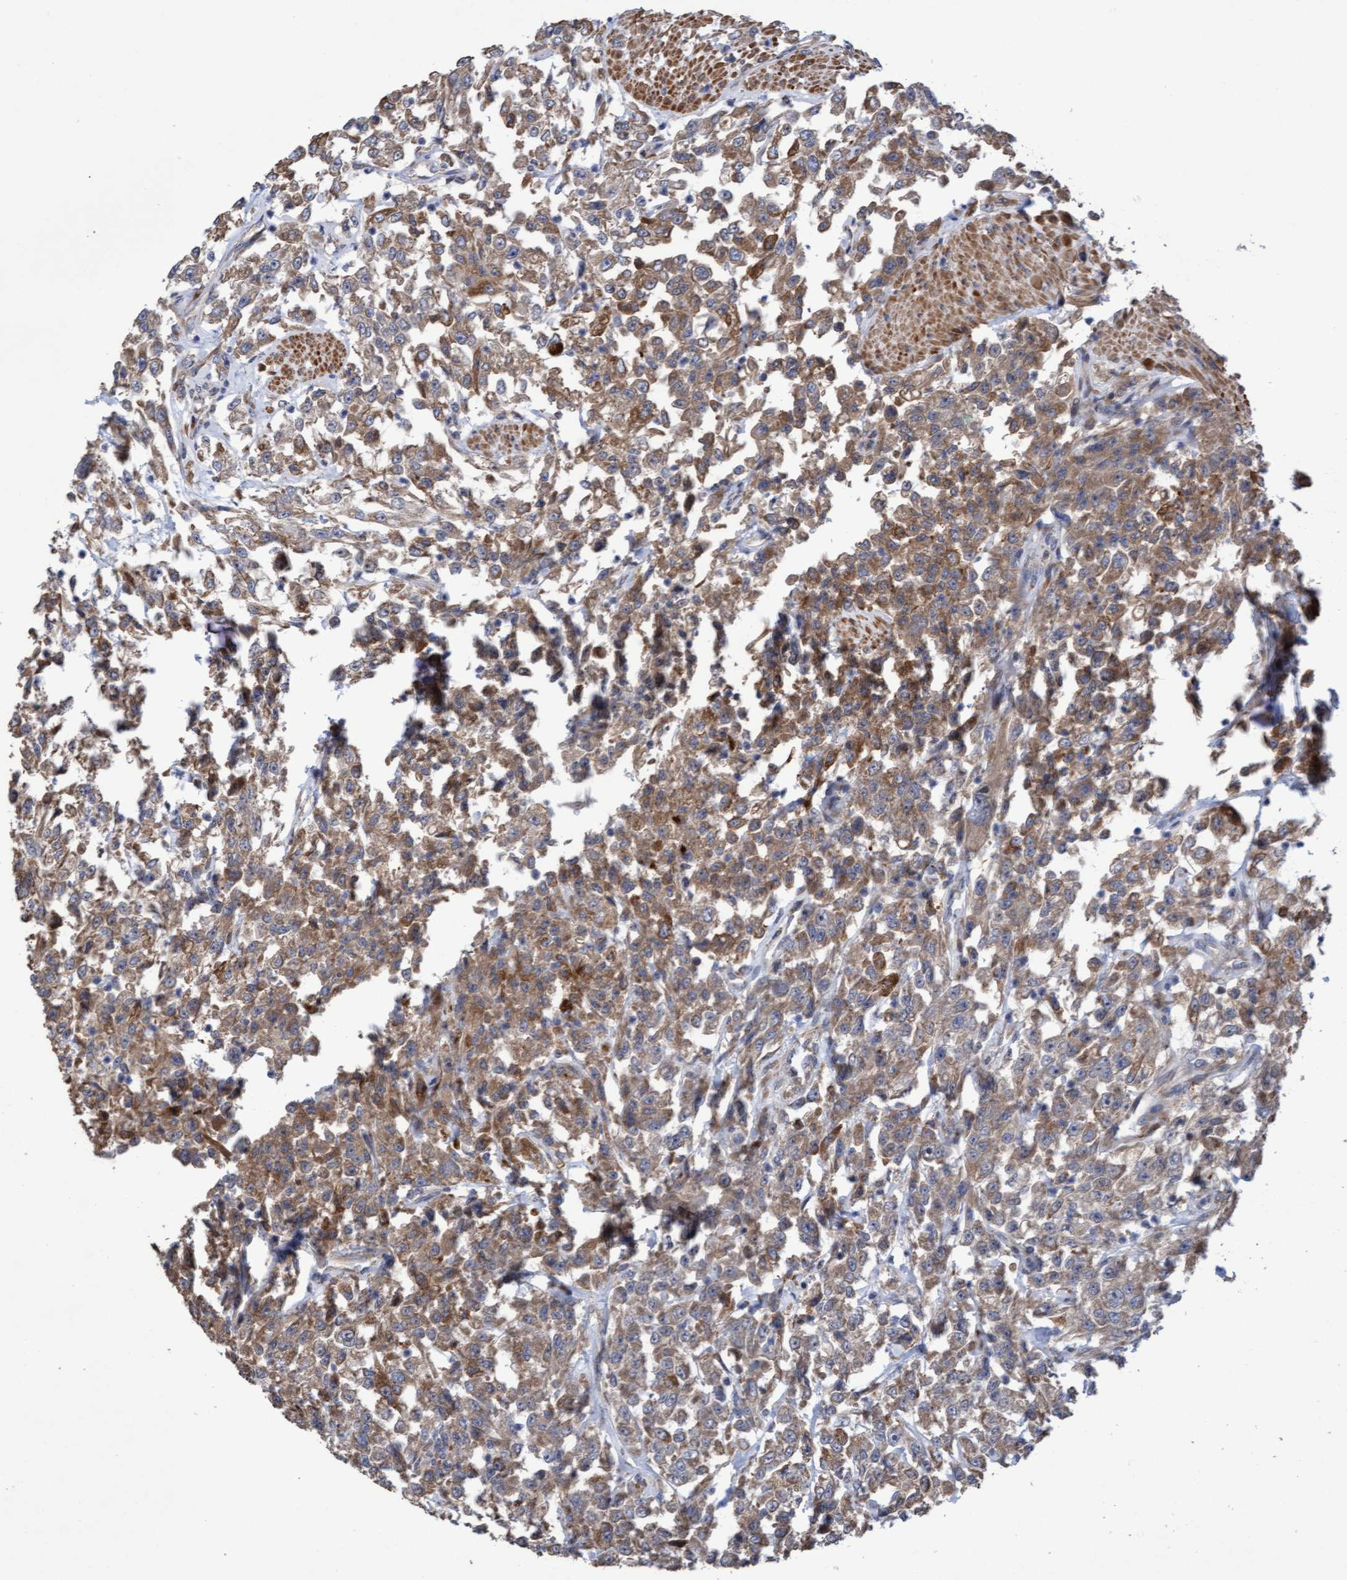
{"staining": {"intensity": "moderate", "quantity": ">75%", "location": "cytoplasmic/membranous"}, "tissue": "urothelial cancer", "cell_type": "Tumor cells", "image_type": "cancer", "snomed": [{"axis": "morphology", "description": "Urothelial carcinoma, High grade"}, {"axis": "topography", "description": "Urinary bladder"}], "caption": "Immunohistochemistry micrograph of urothelial carcinoma (high-grade) stained for a protein (brown), which displays medium levels of moderate cytoplasmic/membranous positivity in about >75% of tumor cells.", "gene": "ELP5", "patient": {"sex": "male", "age": 46}}